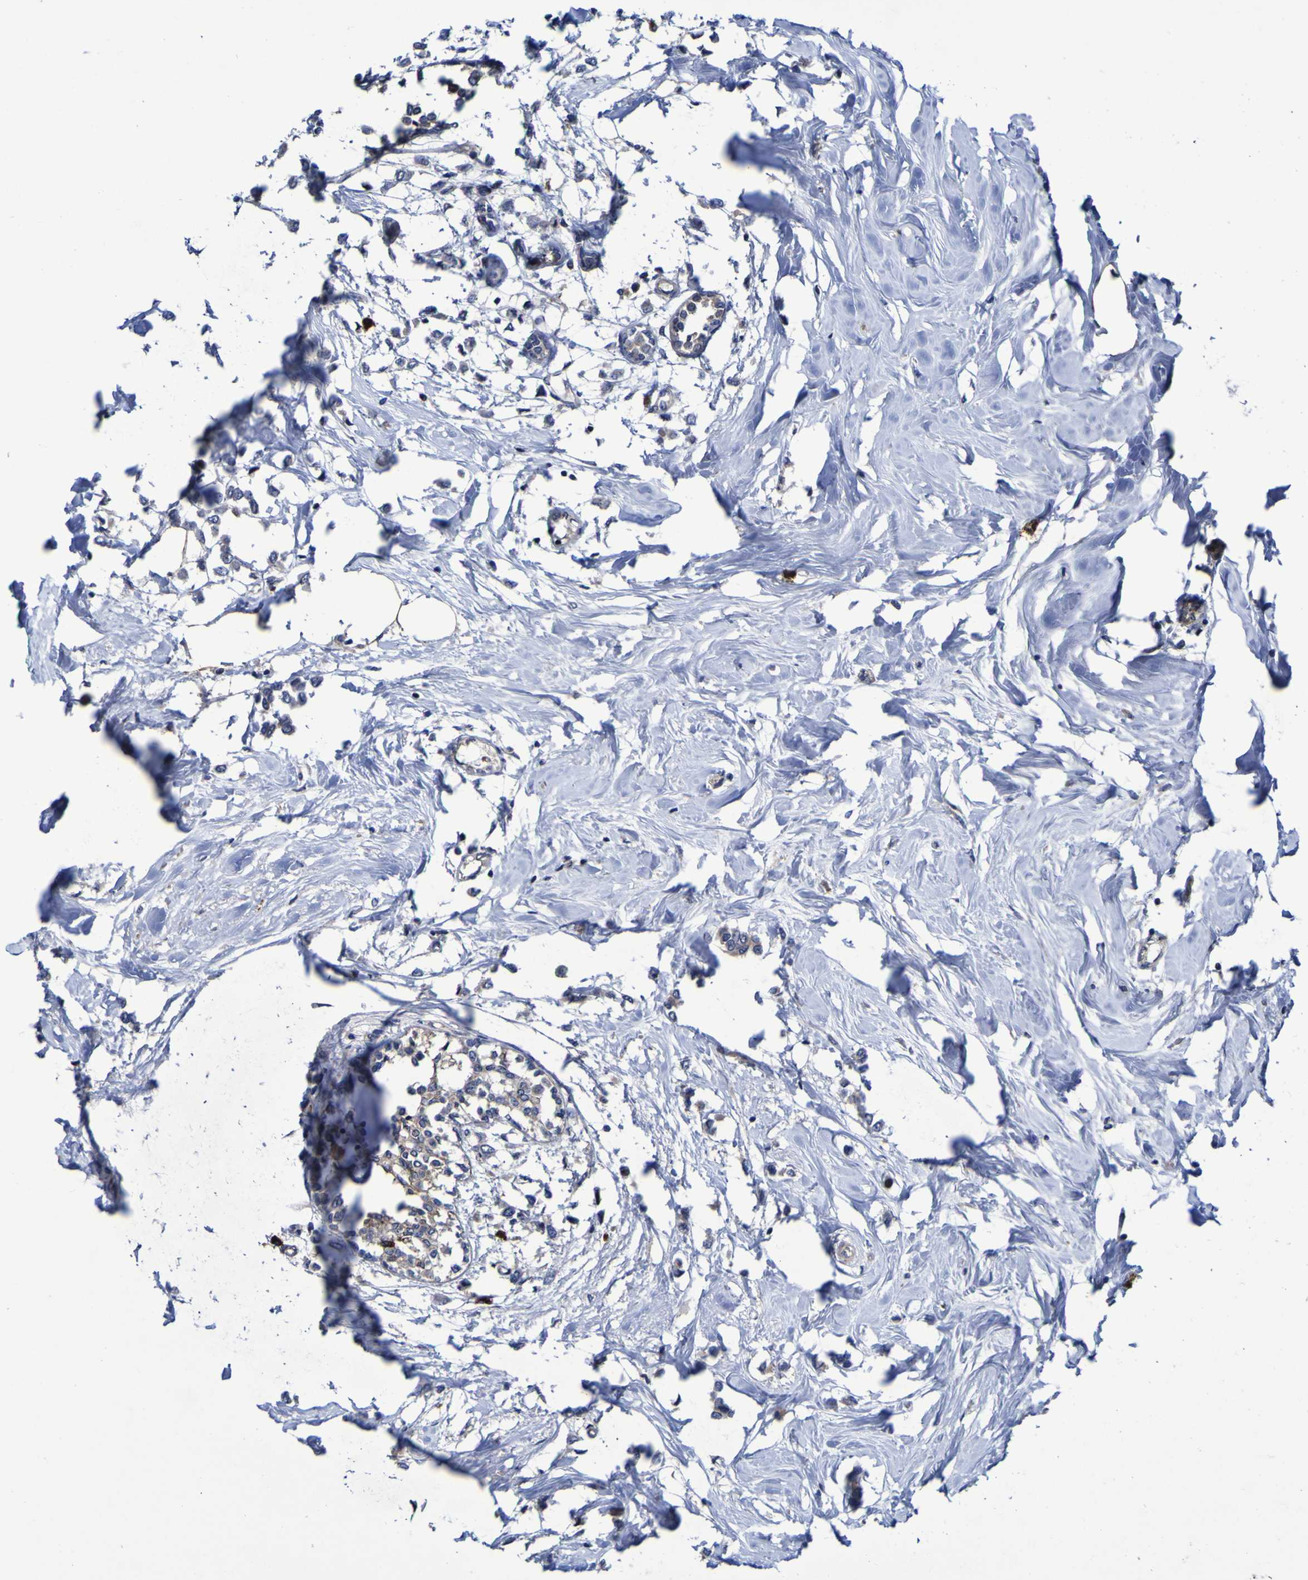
{"staining": {"intensity": "weak", "quantity": ">75%", "location": "cytoplasmic/membranous"}, "tissue": "breast cancer", "cell_type": "Tumor cells", "image_type": "cancer", "snomed": [{"axis": "morphology", "description": "Lobular carcinoma"}, {"axis": "topography", "description": "Breast"}], "caption": "Tumor cells exhibit low levels of weak cytoplasmic/membranous staining in about >75% of cells in human breast cancer (lobular carcinoma).", "gene": "MGLL", "patient": {"sex": "female", "age": 51}}